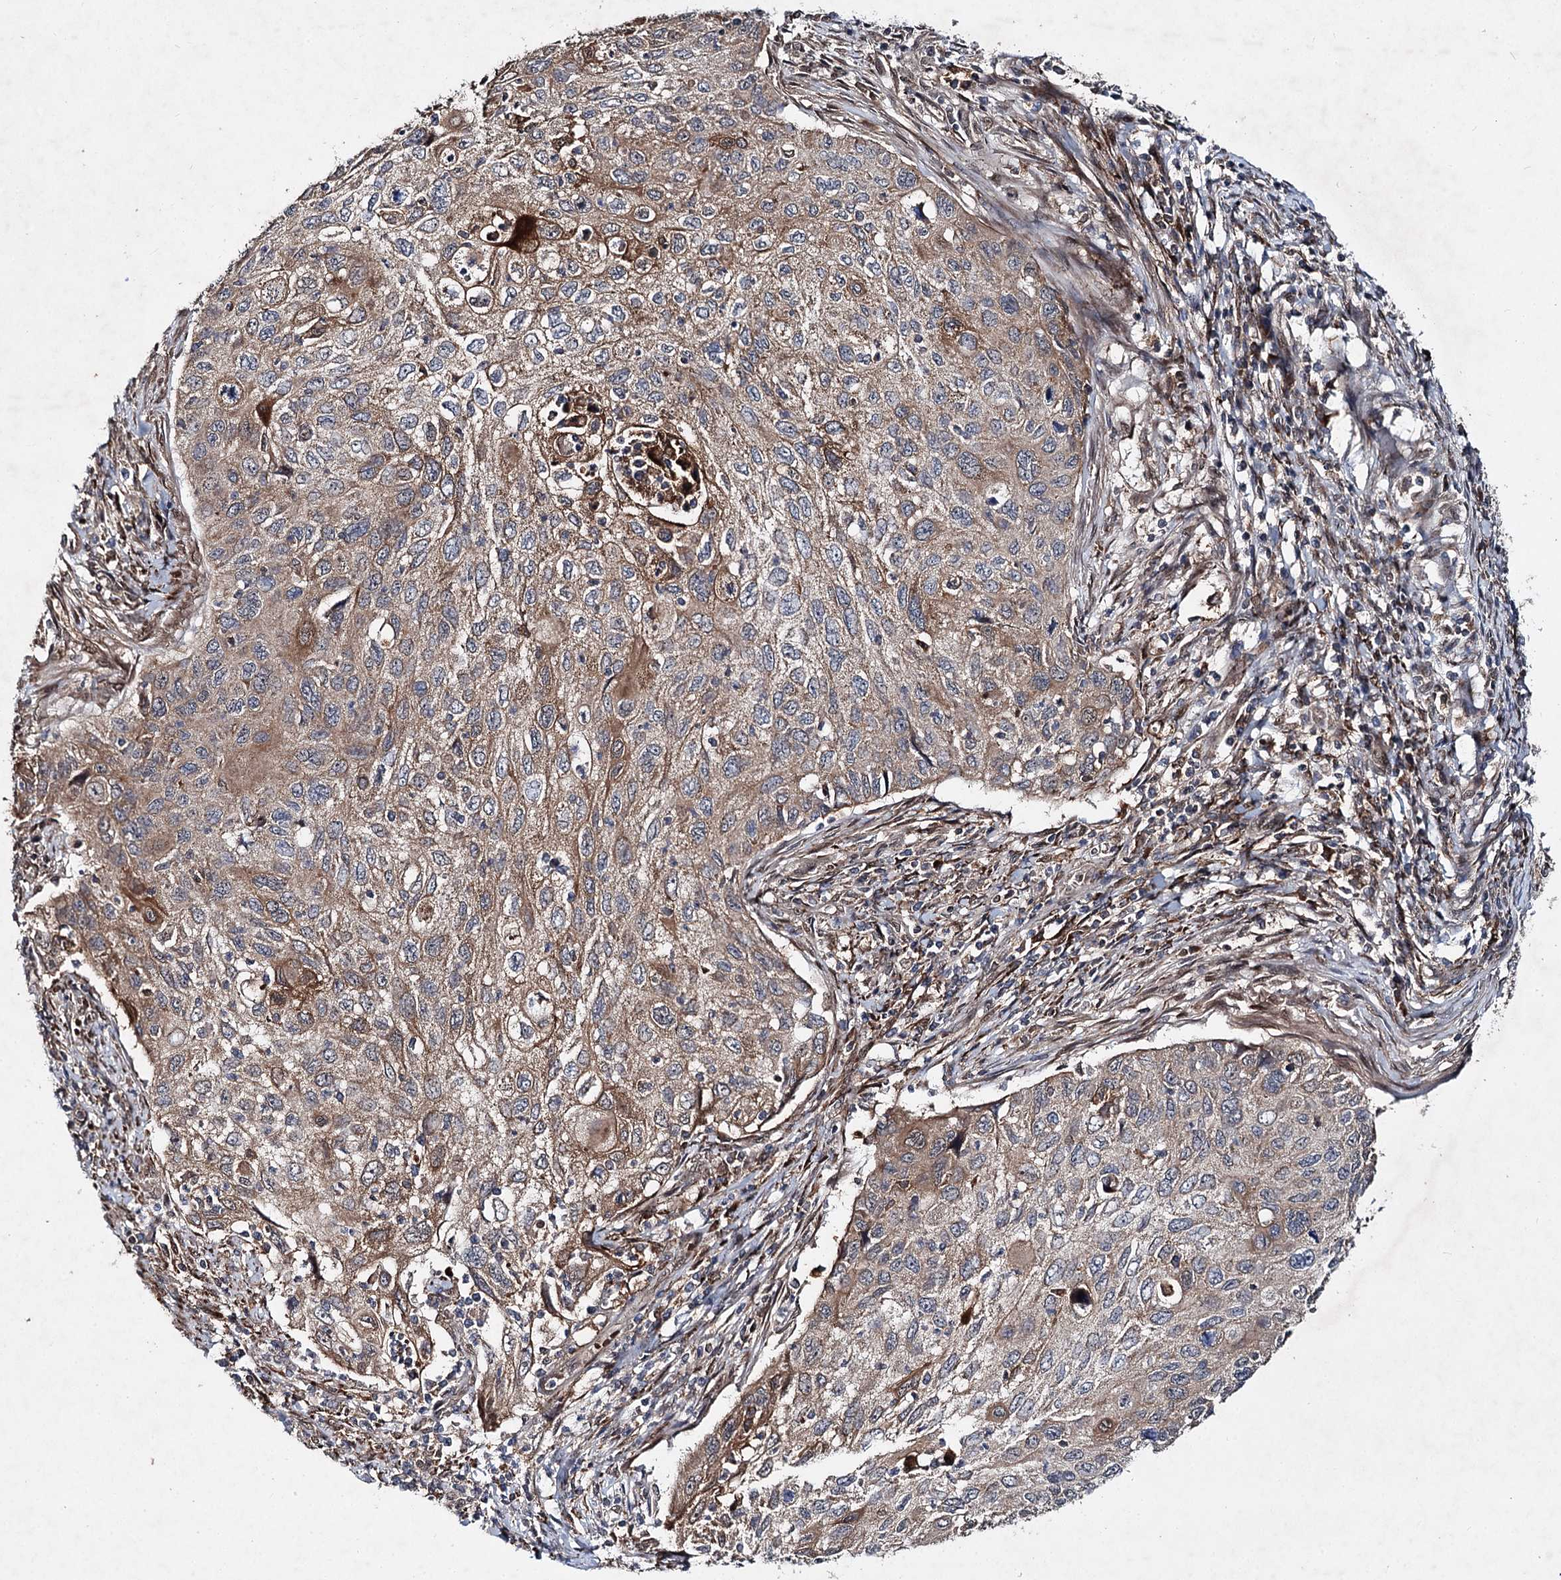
{"staining": {"intensity": "moderate", "quantity": ">75%", "location": "cytoplasmic/membranous"}, "tissue": "cervical cancer", "cell_type": "Tumor cells", "image_type": "cancer", "snomed": [{"axis": "morphology", "description": "Squamous cell carcinoma, NOS"}, {"axis": "topography", "description": "Cervix"}], "caption": "Cervical squamous cell carcinoma was stained to show a protein in brown. There is medium levels of moderate cytoplasmic/membranous positivity in approximately >75% of tumor cells.", "gene": "MSANTD2", "patient": {"sex": "female", "age": 70}}